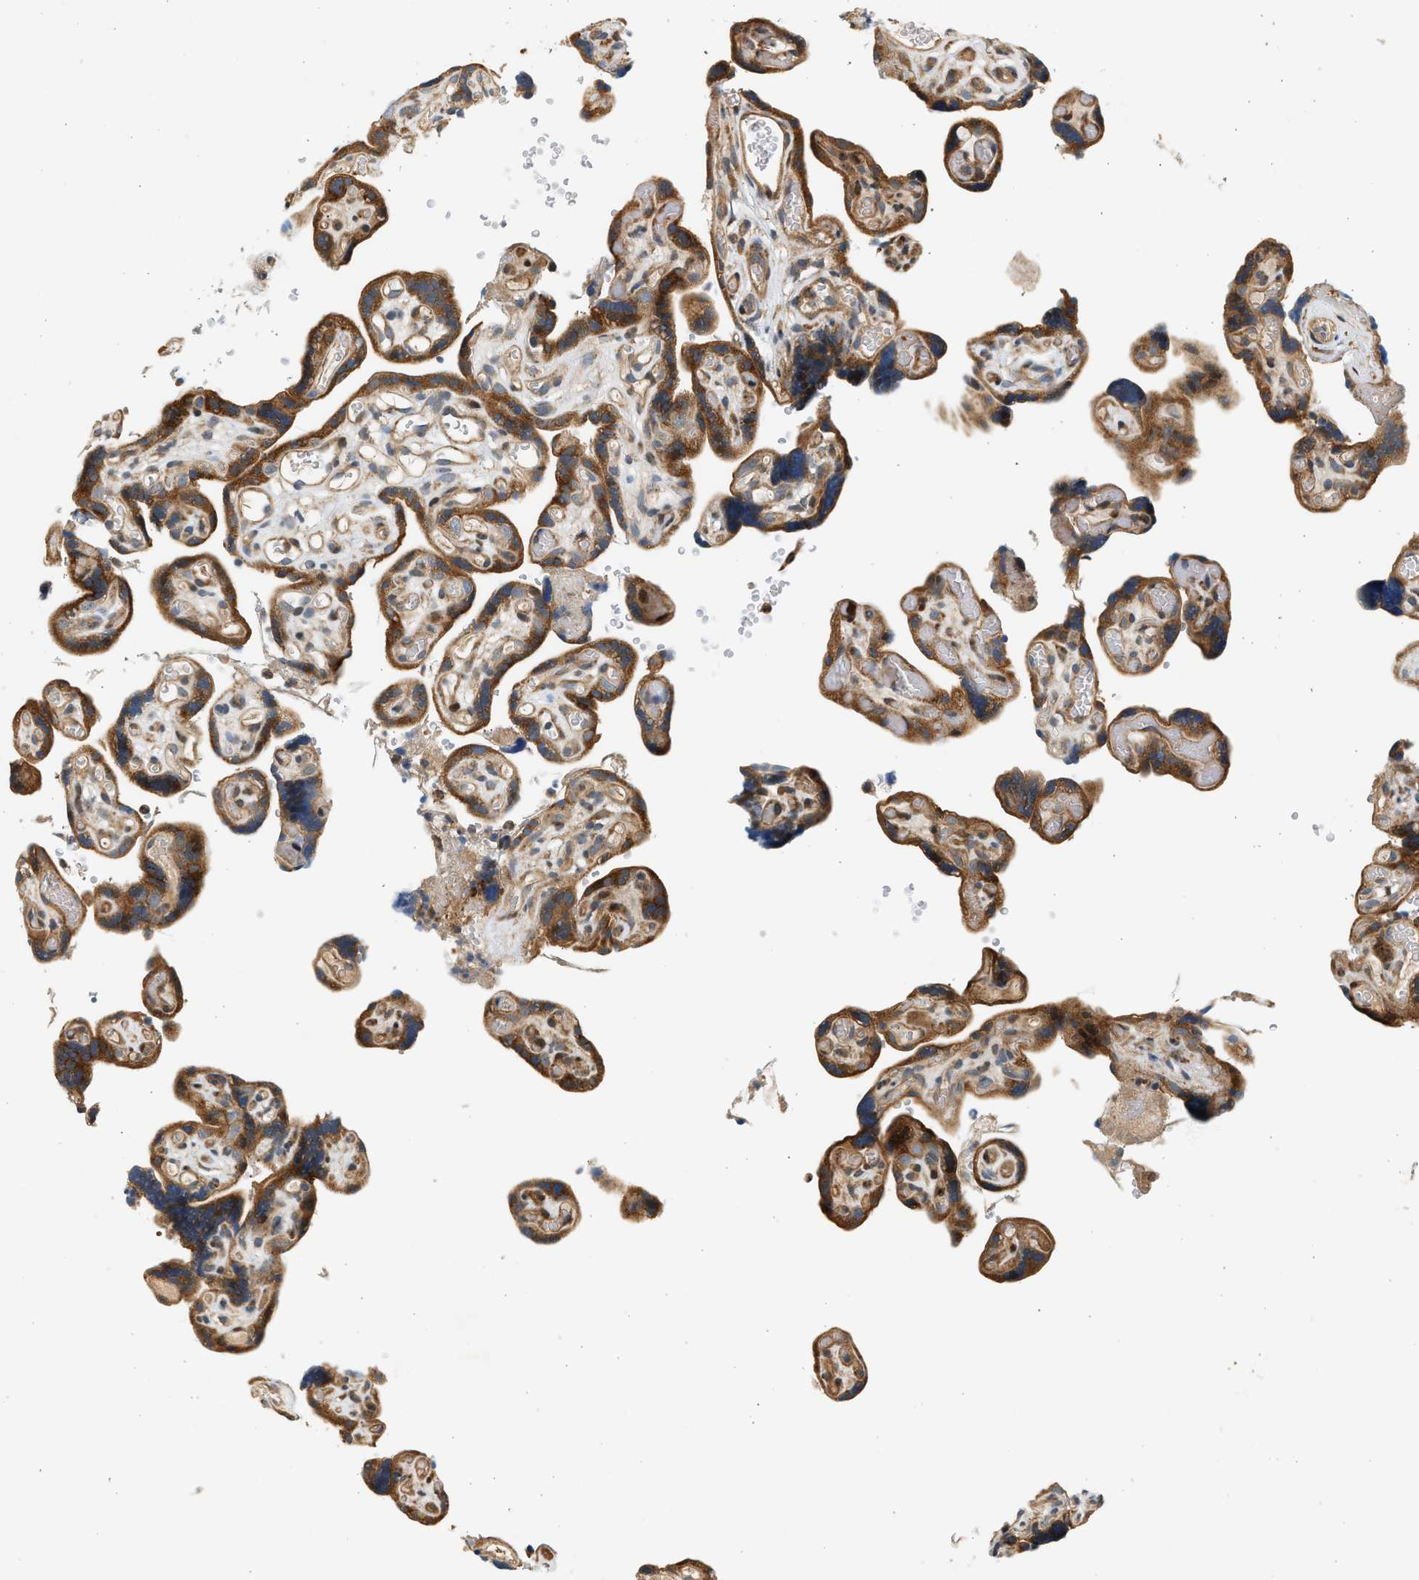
{"staining": {"intensity": "strong", "quantity": "25%-75%", "location": "cytoplasmic/membranous"}, "tissue": "placenta", "cell_type": "Decidual cells", "image_type": "normal", "snomed": [{"axis": "morphology", "description": "Normal tissue, NOS"}, {"axis": "topography", "description": "Placenta"}], "caption": "The immunohistochemical stain labels strong cytoplasmic/membranous staining in decidual cells of normal placenta.", "gene": "NRSN2", "patient": {"sex": "female", "age": 30}}